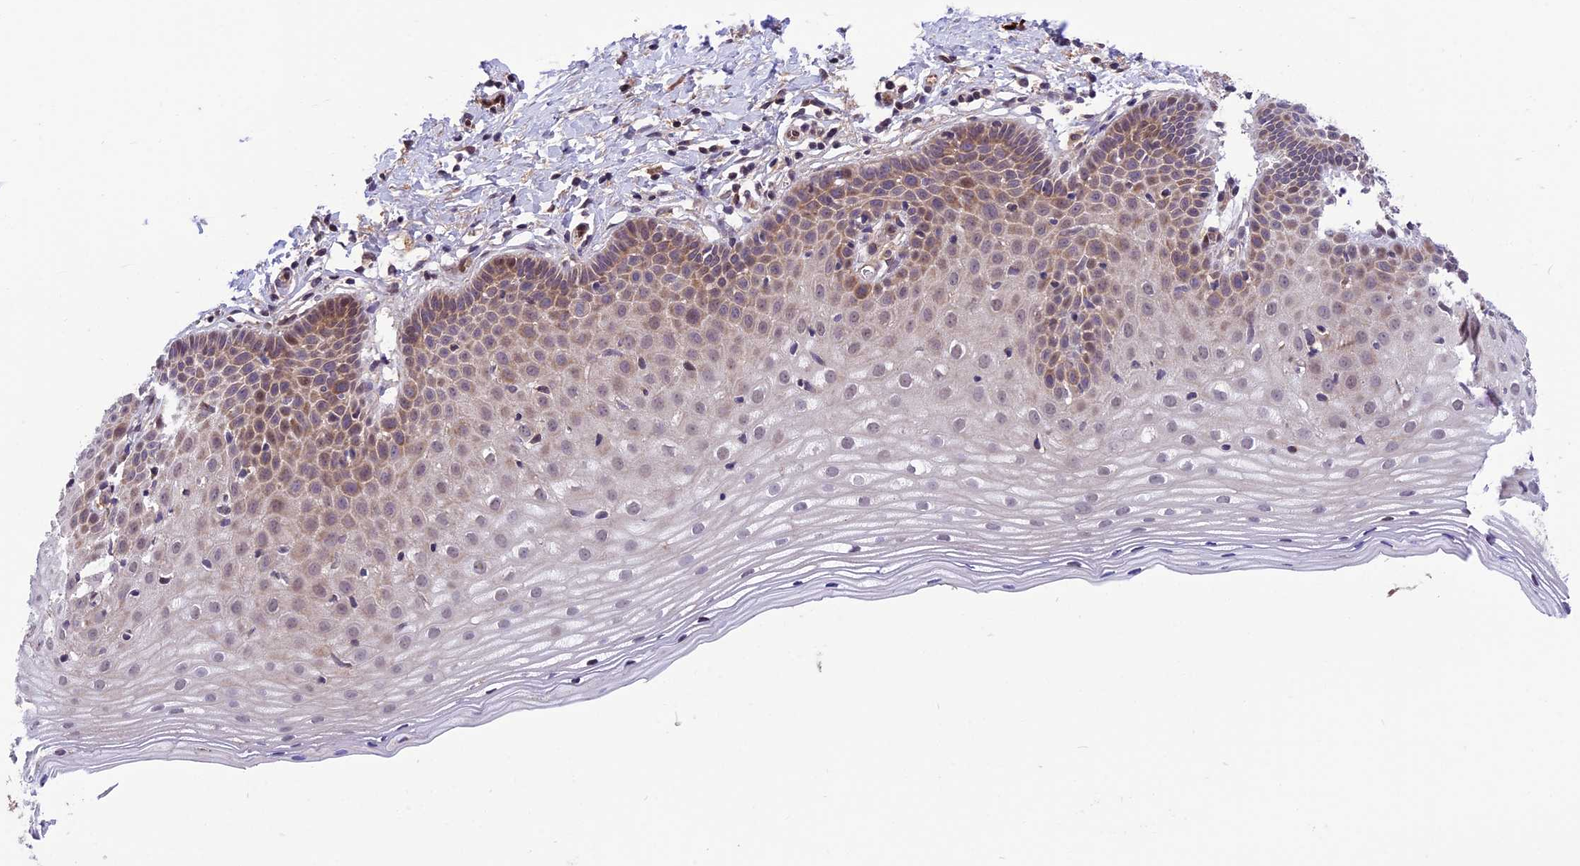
{"staining": {"intensity": "moderate", "quantity": "25%-75%", "location": "cytoplasmic/membranous,nuclear"}, "tissue": "cervix", "cell_type": "Glandular cells", "image_type": "normal", "snomed": [{"axis": "morphology", "description": "Normal tissue, NOS"}, {"axis": "topography", "description": "Cervix"}], "caption": "DAB immunohistochemical staining of normal cervix exhibits moderate cytoplasmic/membranous,nuclear protein positivity in approximately 25%-75% of glandular cells. (IHC, brightfield microscopy, high magnification).", "gene": "MFSD2A", "patient": {"sex": "female", "age": 36}}